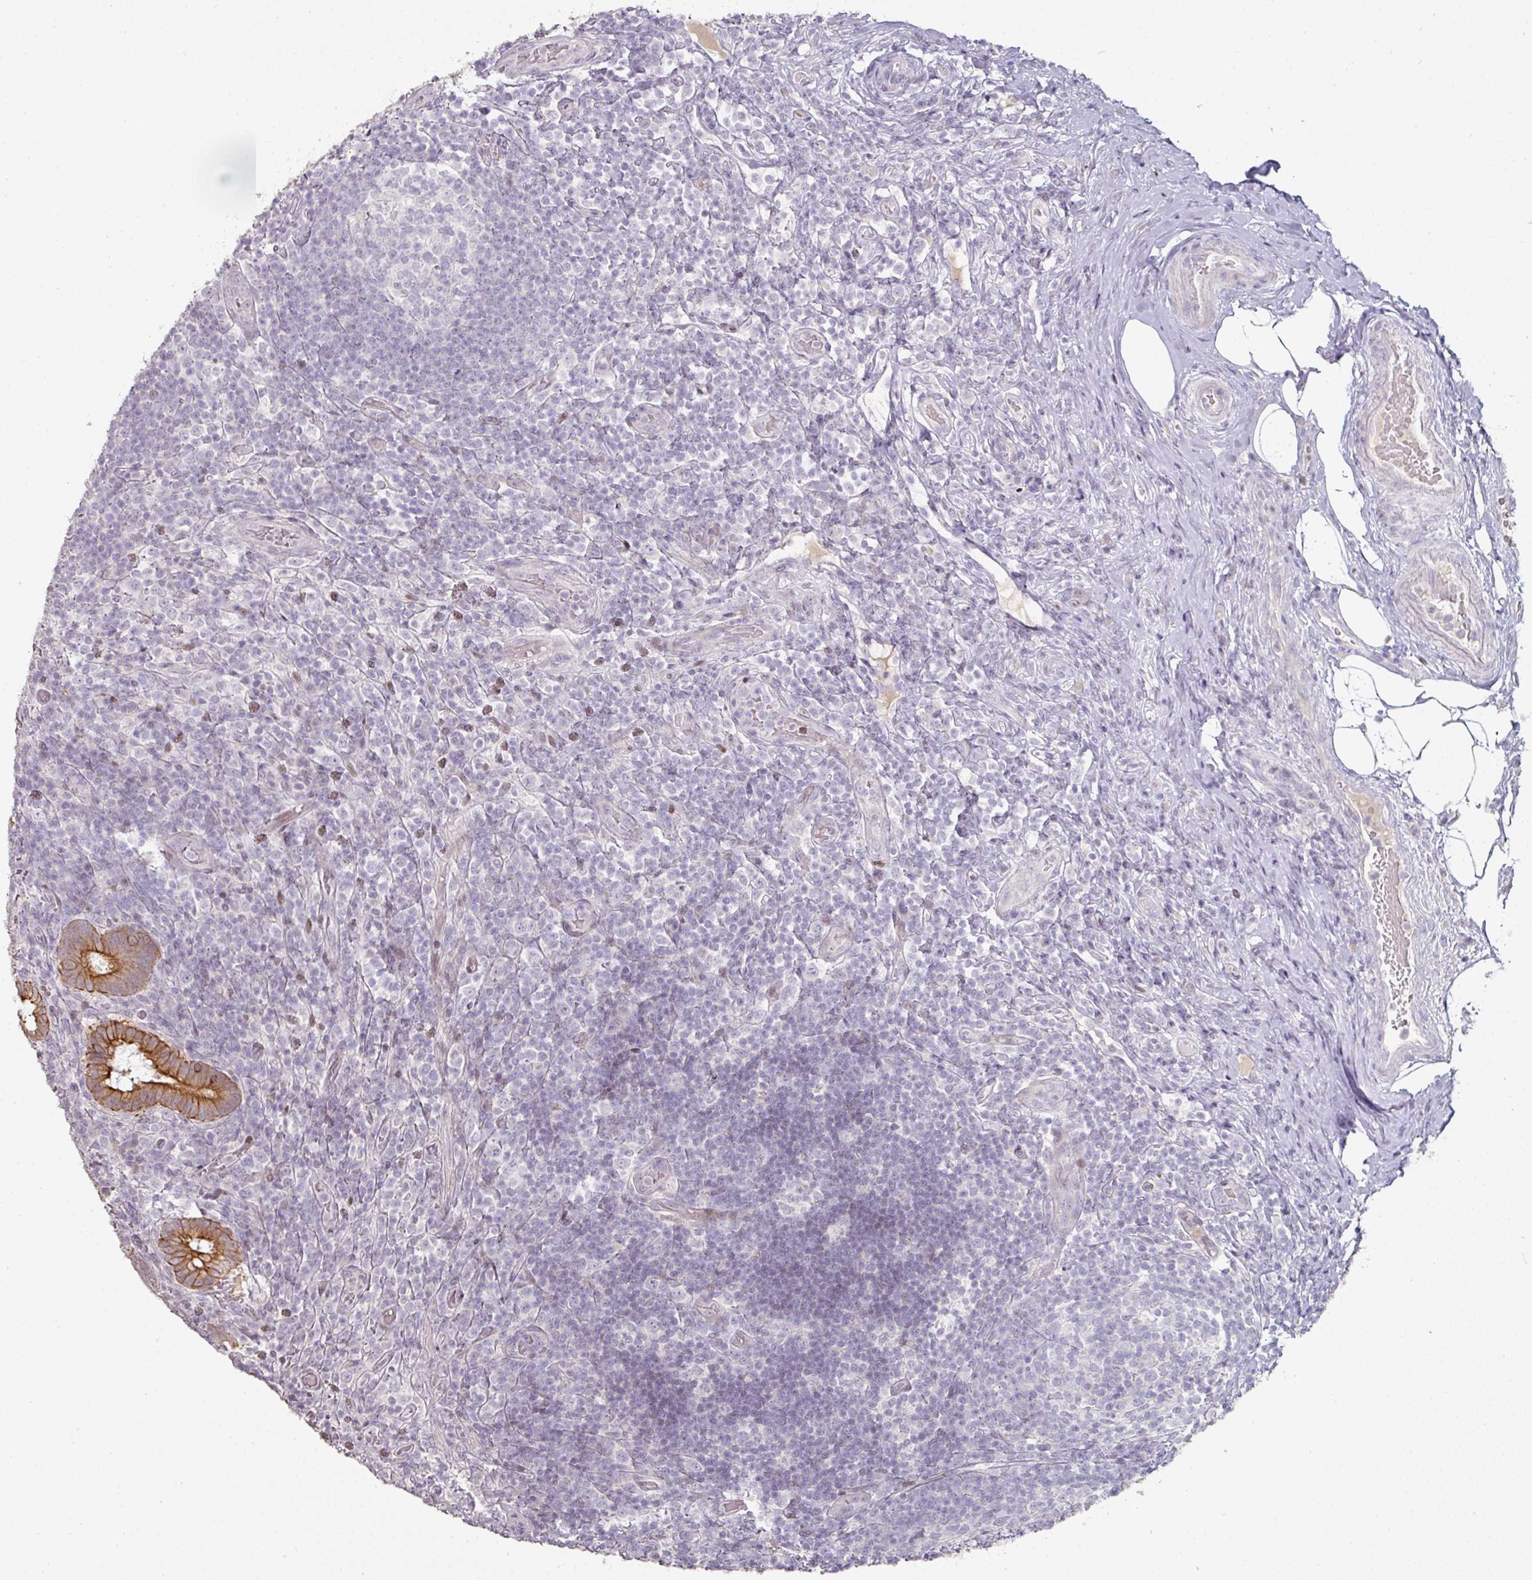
{"staining": {"intensity": "strong", "quantity": ">75%", "location": "cytoplasmic/membranous"}, "tissue": "appendix", "cell_type": "Glandular cells", "image_type": "normal", "snomed": [{"axis": "morphology", "description": "Normal tissue, NOS"}, {"axis": "topography", "description": "Appendix"}], "caption": "DAB (3,3'-diaminobenzidine) immunohistochemical staining of benign appendix shows strong cytoplasmic/membranous protein positivity in approximately >75% of glandular cells. The staining was performed using DAB (3,3'-diaminobenzidine) to visualize the protein expression in brown, while the nuclei were stained in blue with hematoxylin (Magnification: 20x).", "gene": "GTF2H3", "patient": {"sex": "female", "age": 43}}